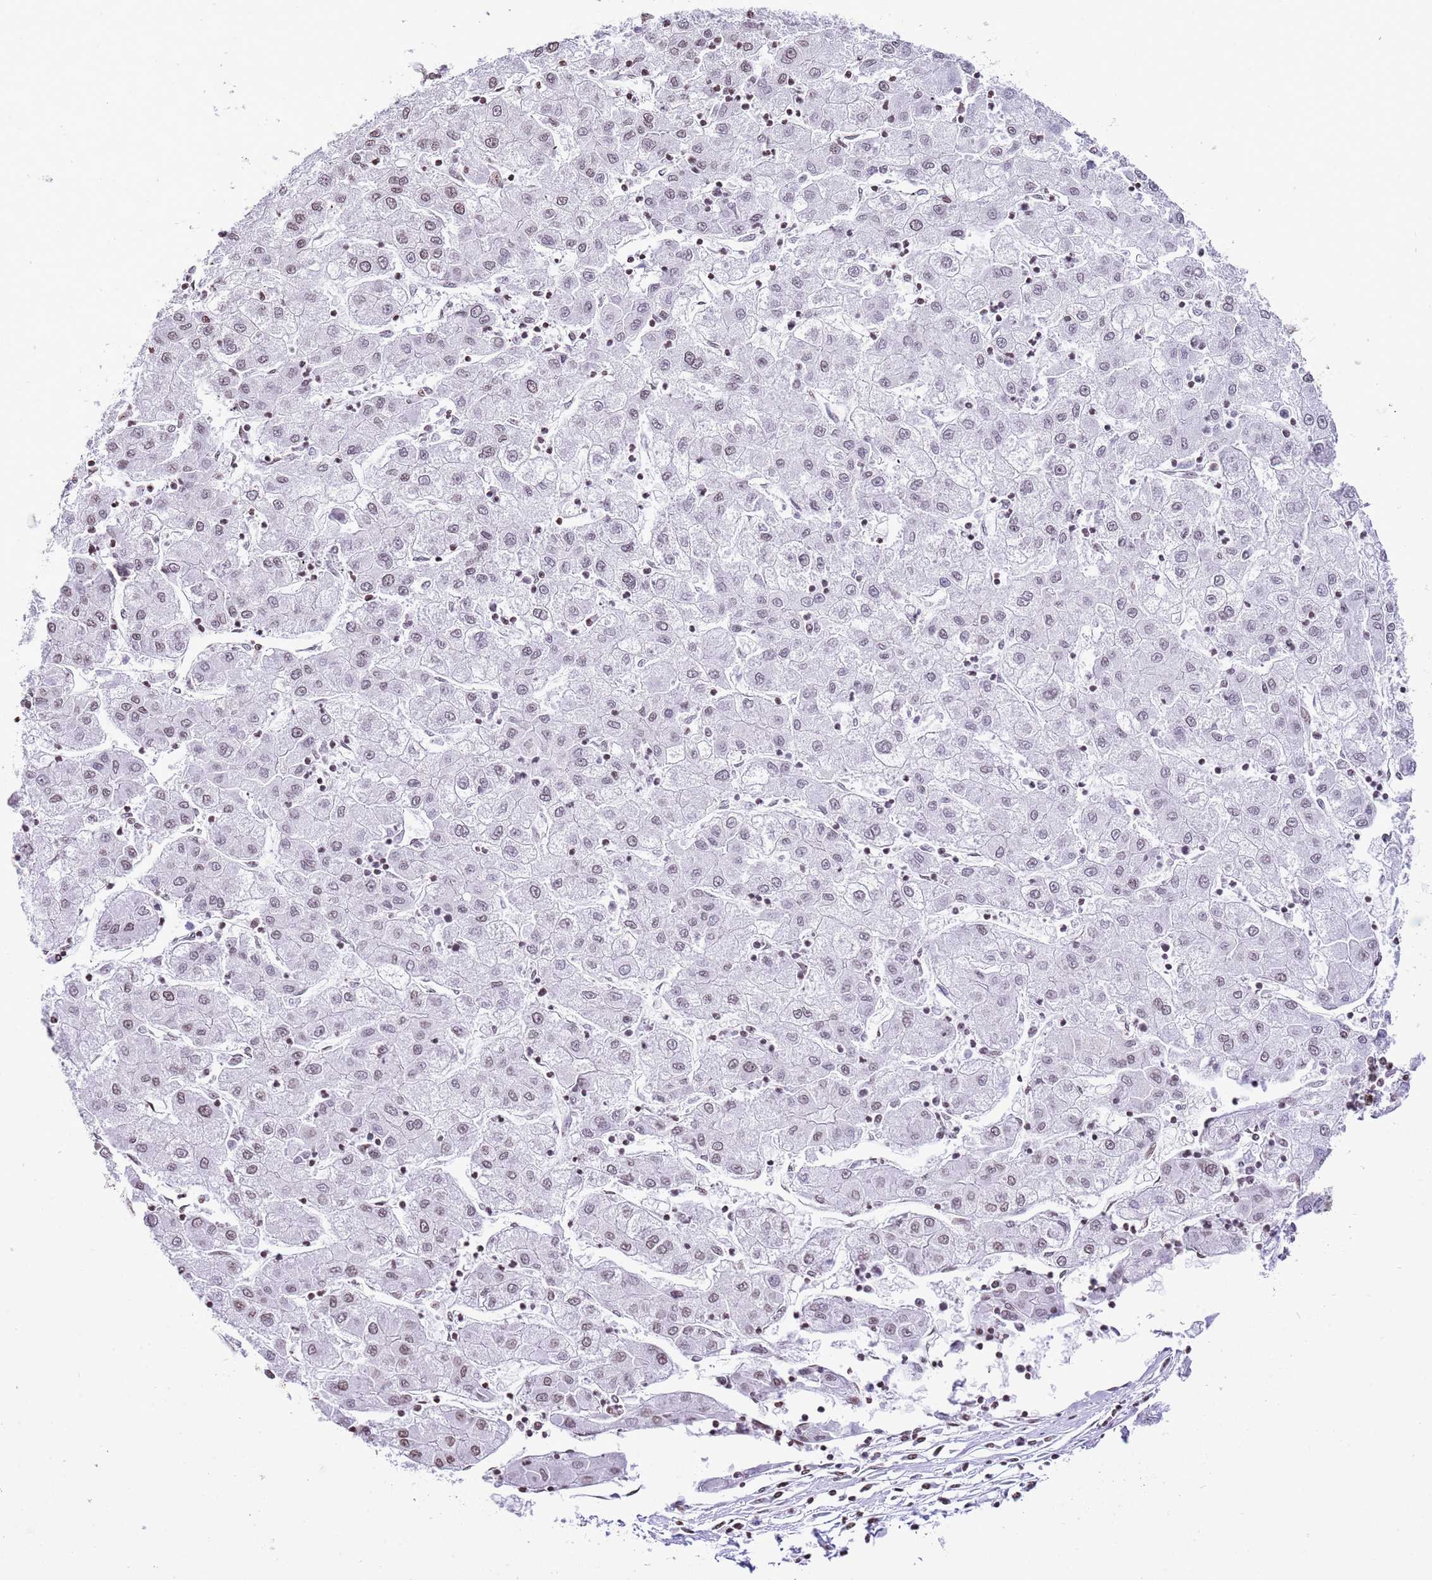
{"staining": {"intensity": "weak", "quantity": "25%-75%", "location": "nuclear"}, "tissue": "liver cancer", "cell_type": "Tumor cells", "image_type": "cancer", "snomed": [{"axis": "morphology", "description": "Carcinoma, Hepatocellular, NOS"}, {"axis": "topography", "description": "Liver"}], "caption": "Weak nuclear protein staining is seen in approximately 25%-75% of tumor cells in liver cancer (hepatocellular carcinoma).", "gene": "PRR15", "patient": {"sex": "male", "age": 72}}